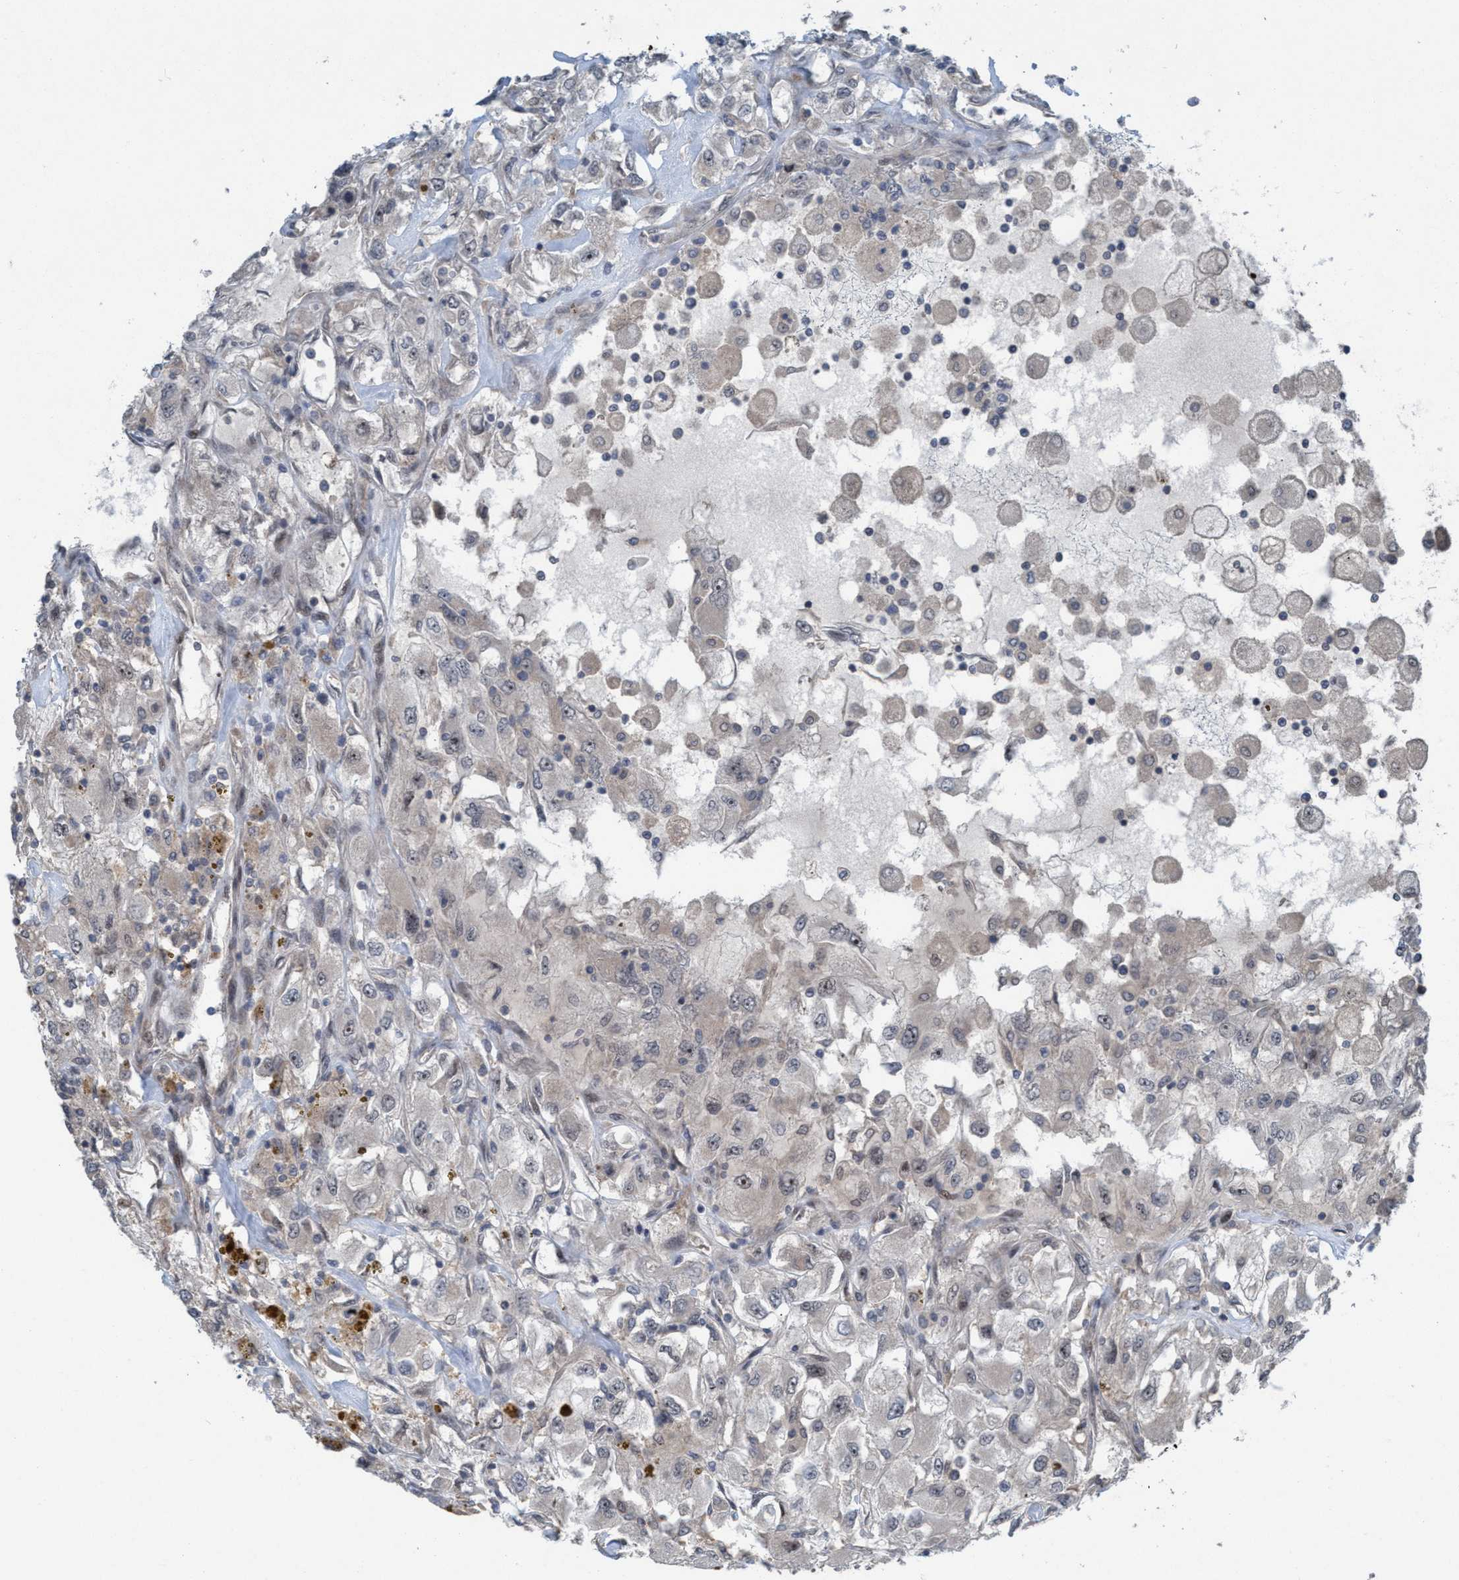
{"staining": {"intensity": "weak", "quantity": "<25%", "location": "cytoplasmic/membranous,nuclear"}, "tissue": "renal cancer", "cell_type": "Tumor cells", "image_type": "cancer", "snomed": [{"axis": "morphology", "description": "Adenocarcinoma, NOS"}, {"axis": "topography", "description": "Kidney"}], "caption": "Tumor cells show no significant protein positivity in renal adenocarcinoma.", "gene": "NISCH", "patient": {"sex": "female", "age": 52}}